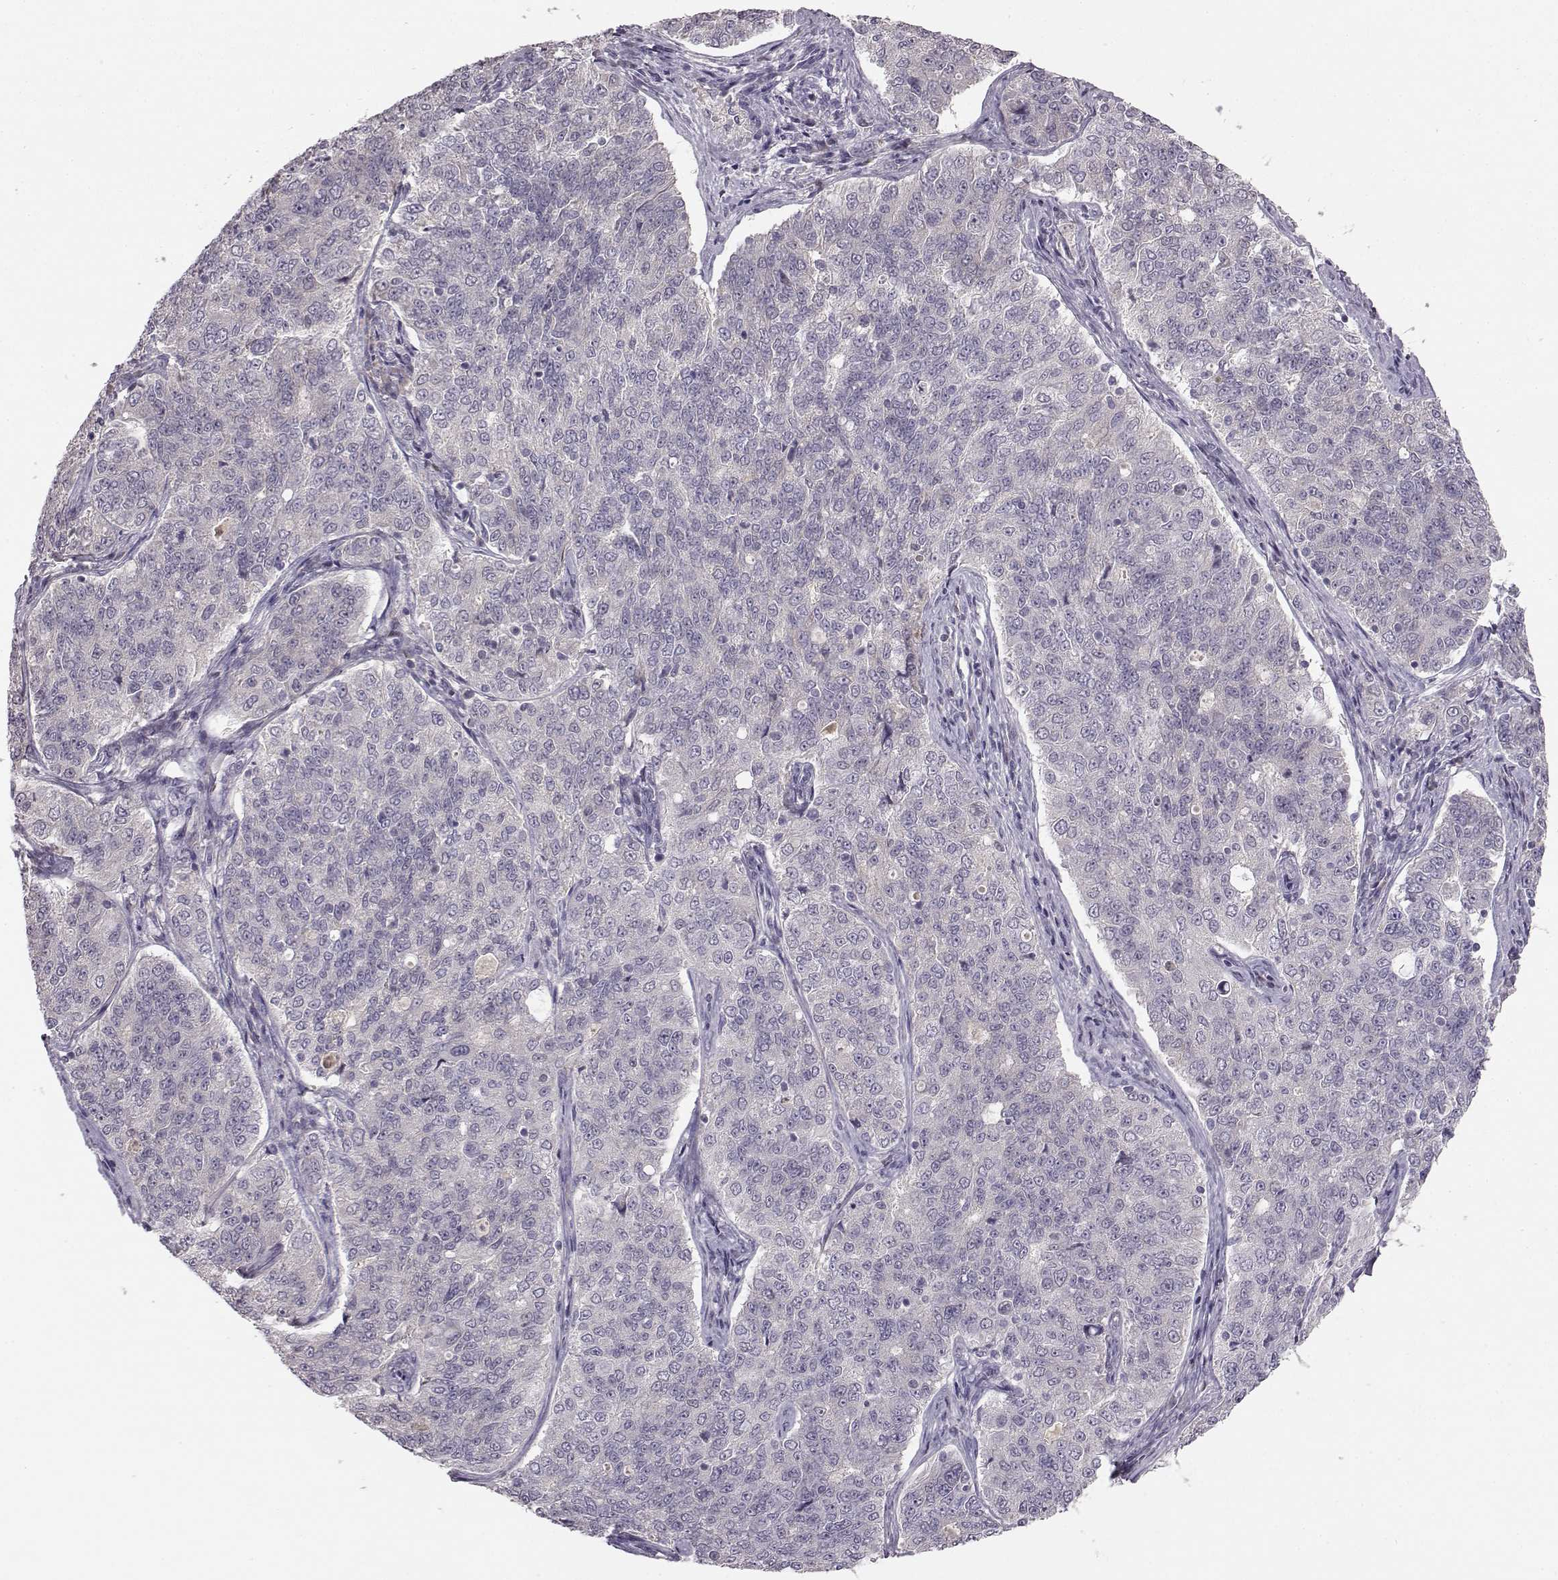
{"staining": {"intensity": "negative", "quantity": "none", "location": "none"}, "tissue": "endometrial cancer", "cell_type": "Tumor cells", "image_type": "cancer", "snomed": [{"axis": "morphology", "description": "Adenocarcinoma, NOS"}, {"axis": "topography", "description": "Endometrium"}], "caption": "This image is of adenocarcinoma (endometrial) stained with immunohistochemistry (IHC) to label a protein in brown with the nuclei are counter-stained blue. There is no staining in tumor cells.", "gene": "BFSP2", "patient": {"sex": "female", "age": 43}}